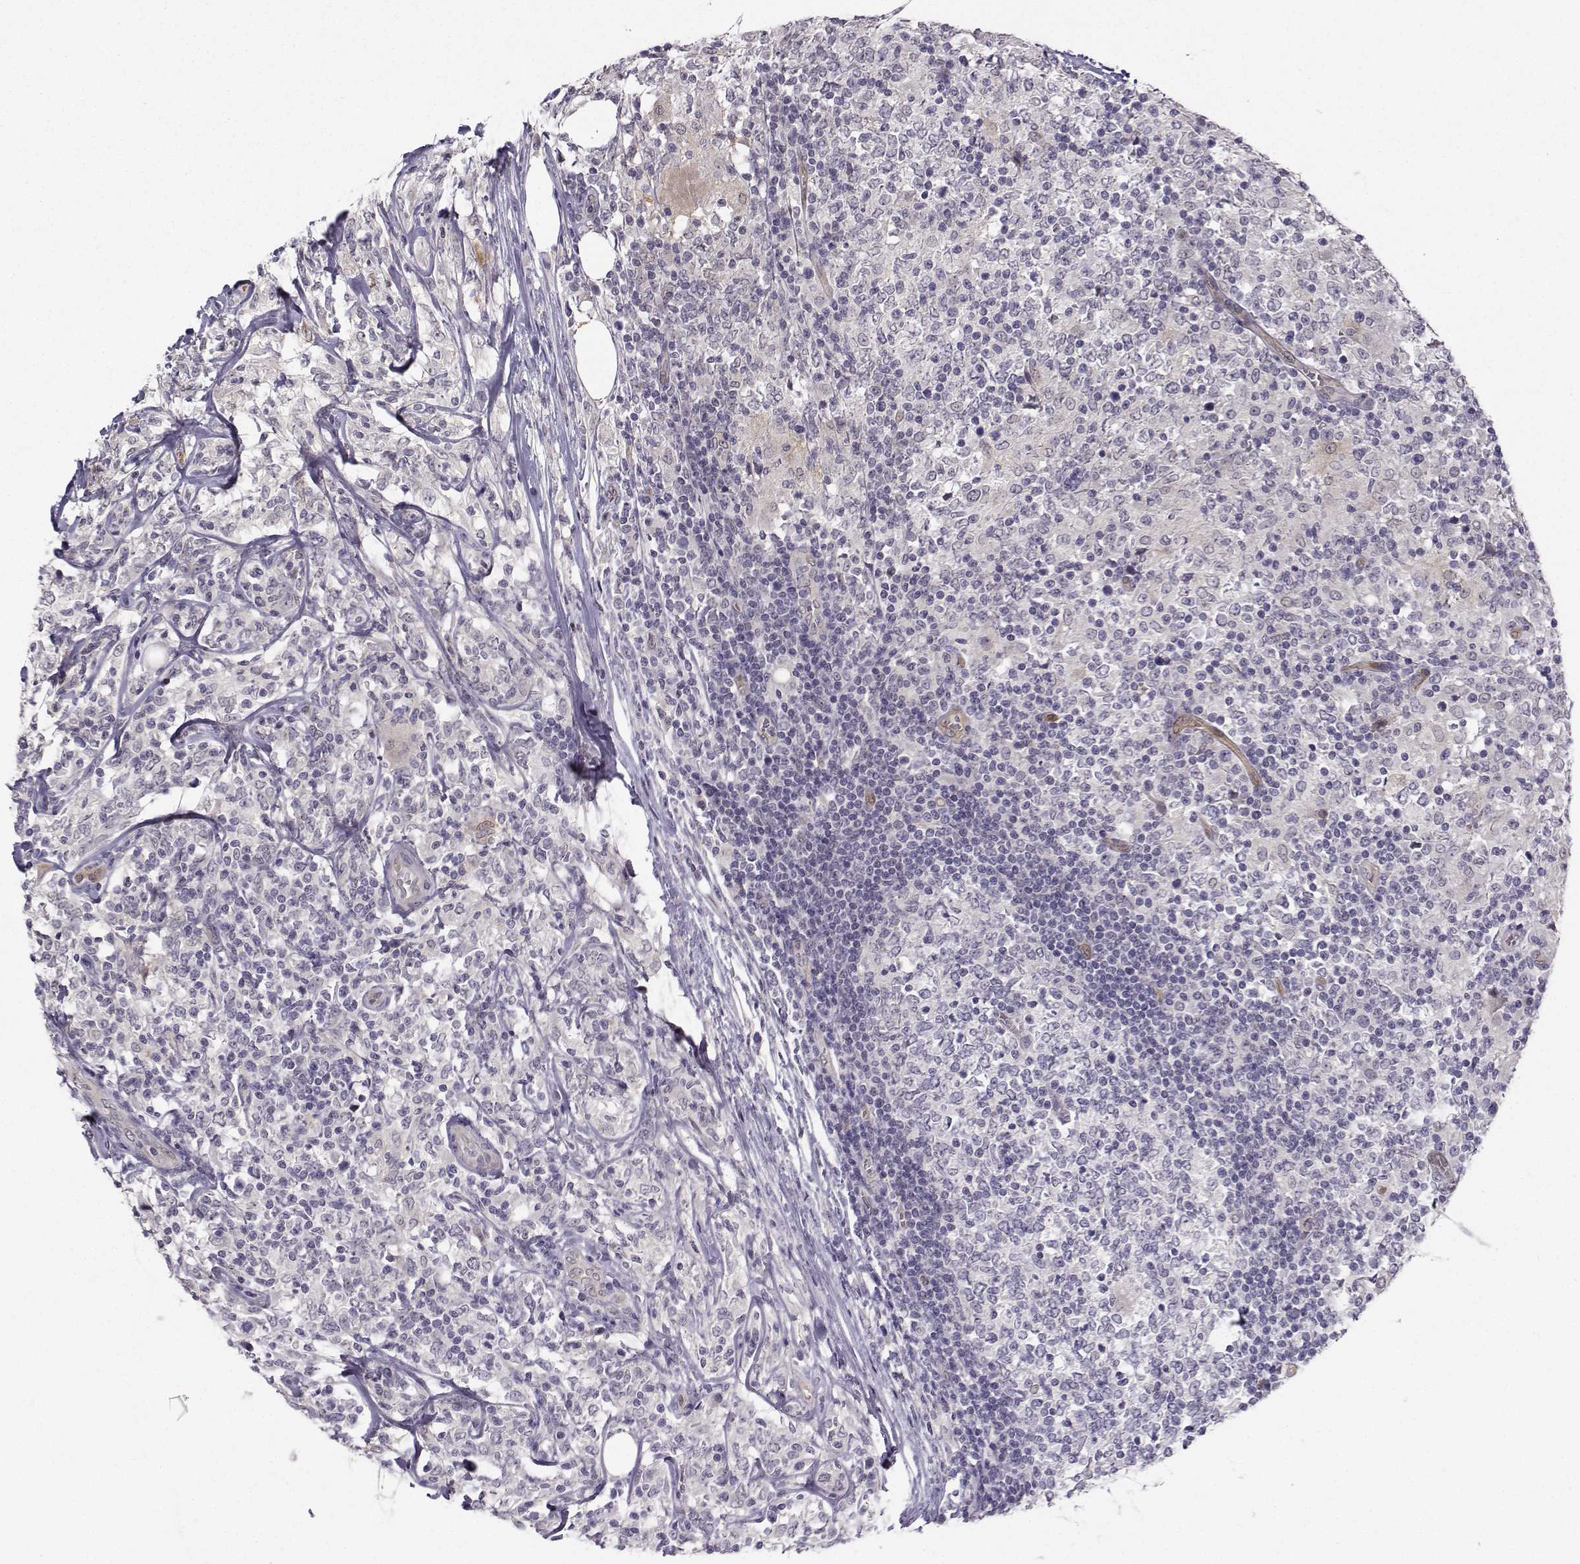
{"staining": {"intensity": "negative", "quantity": "none", "location": "none"}, "tissue": "lymphoma", "cell_type": "Tumor cells", "image_type": "cancer", "snomed": [{"axis": "morphology", "description": "Malignant lymphoma, non-Hodgkin's type, High grade"}, {"axis": "topography", "description": "Lymph node"}], "caption": "Protein analysis of lymphoma shows no significant staining in tumor cells. (Immunohistochemistry, brightfield microscopy, high magnification).", "gene": "NQO1", "patient": {"sex": "female", "age": 84}}